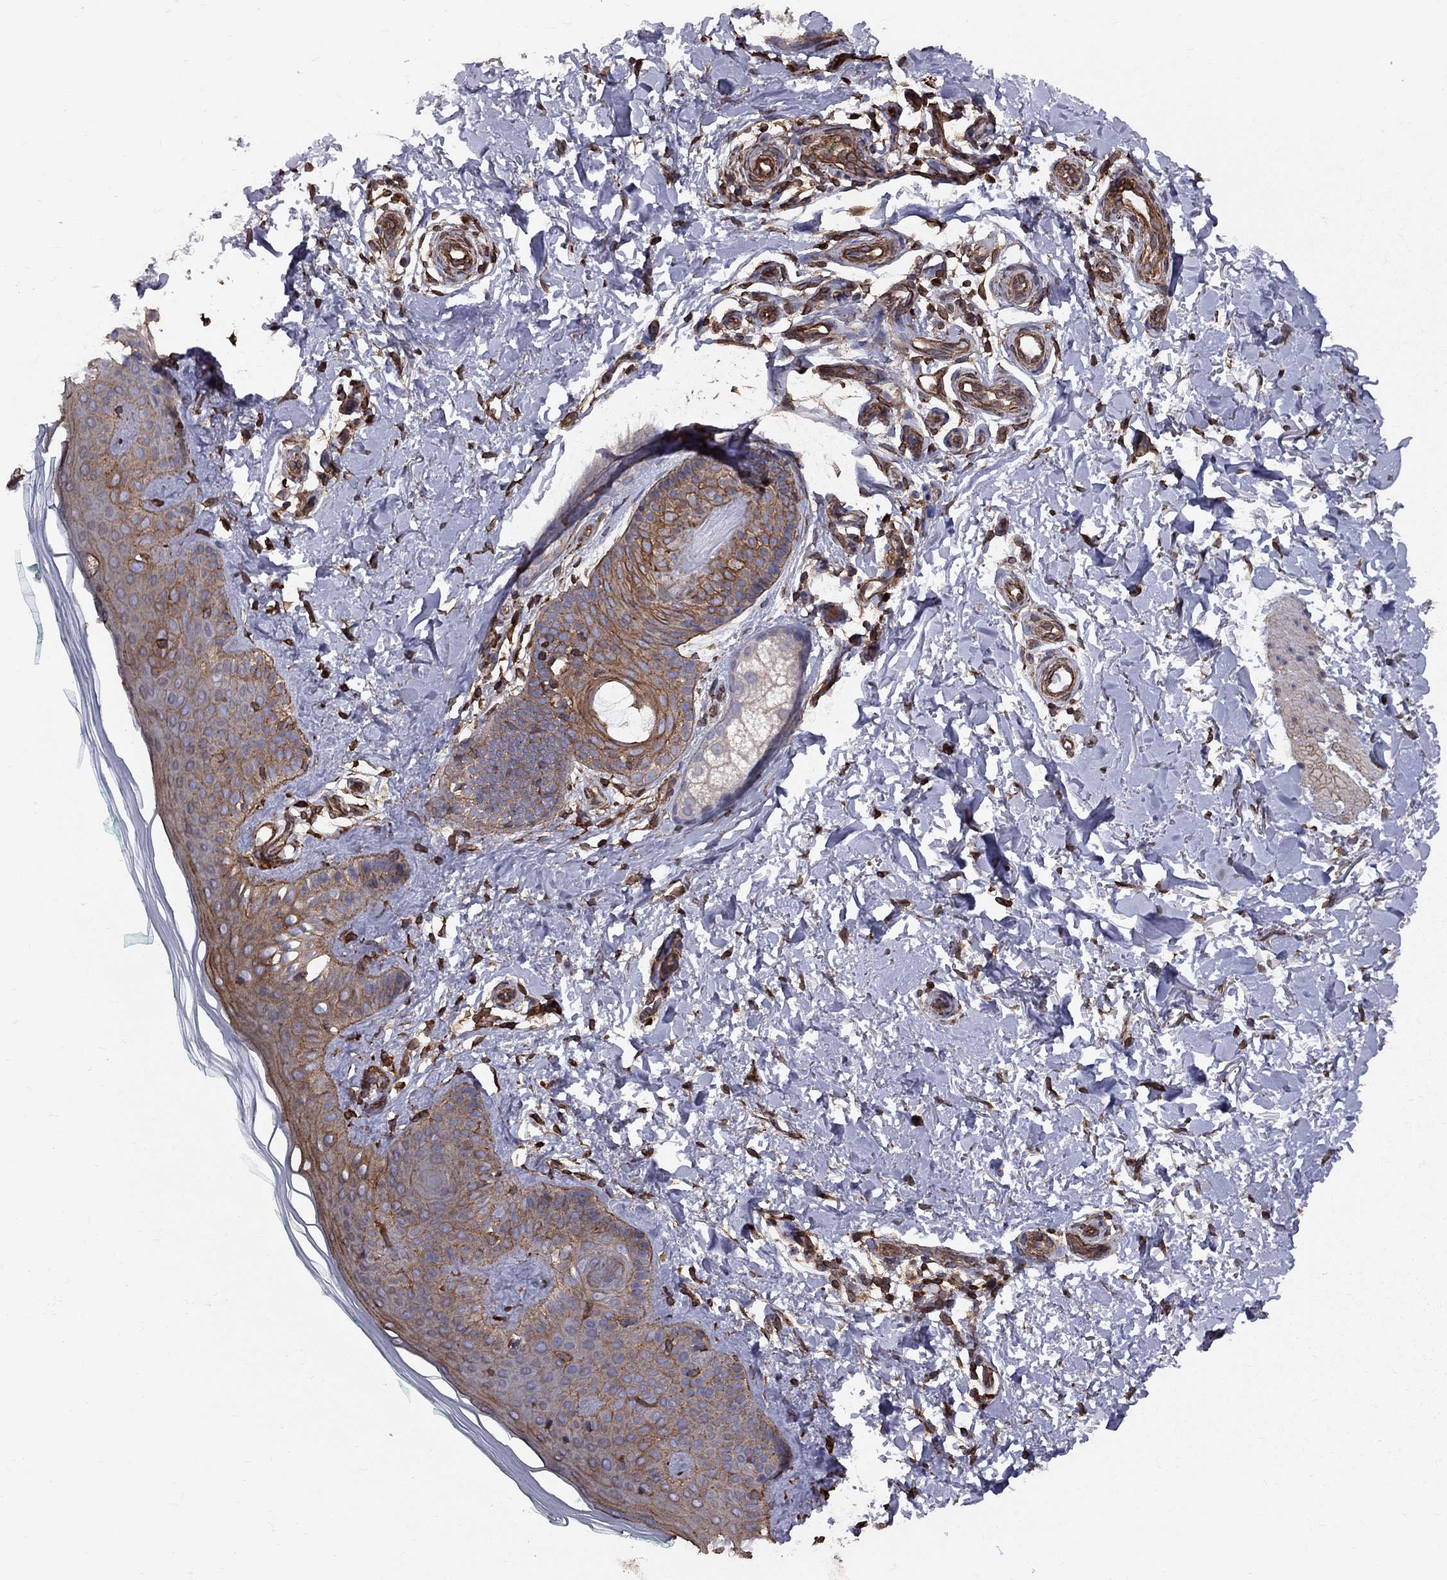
{"staining": {"intensity": "strong", "quantity": "25%-75%", "location": "cytoplasmic/membranous"}, "tissue": "skin", "cell_type": "Fibroblasts", "image_type": "normal", "snomed": [{"axis": "morphology", "description": "Normal tissue, NOS"}, {"axis": "morphology", "description": "Inflammation, NOS"}, {"axis": "morphology", "description": "Fibrosis, NOS"}, {"axis": "topography", "description": "Skin"}], "caption": "Human skin stained with a protein marker shows strong staining in fibroblasts.", "gene": "BICDL2", "patient": {"sex": "male", "age": 71}}